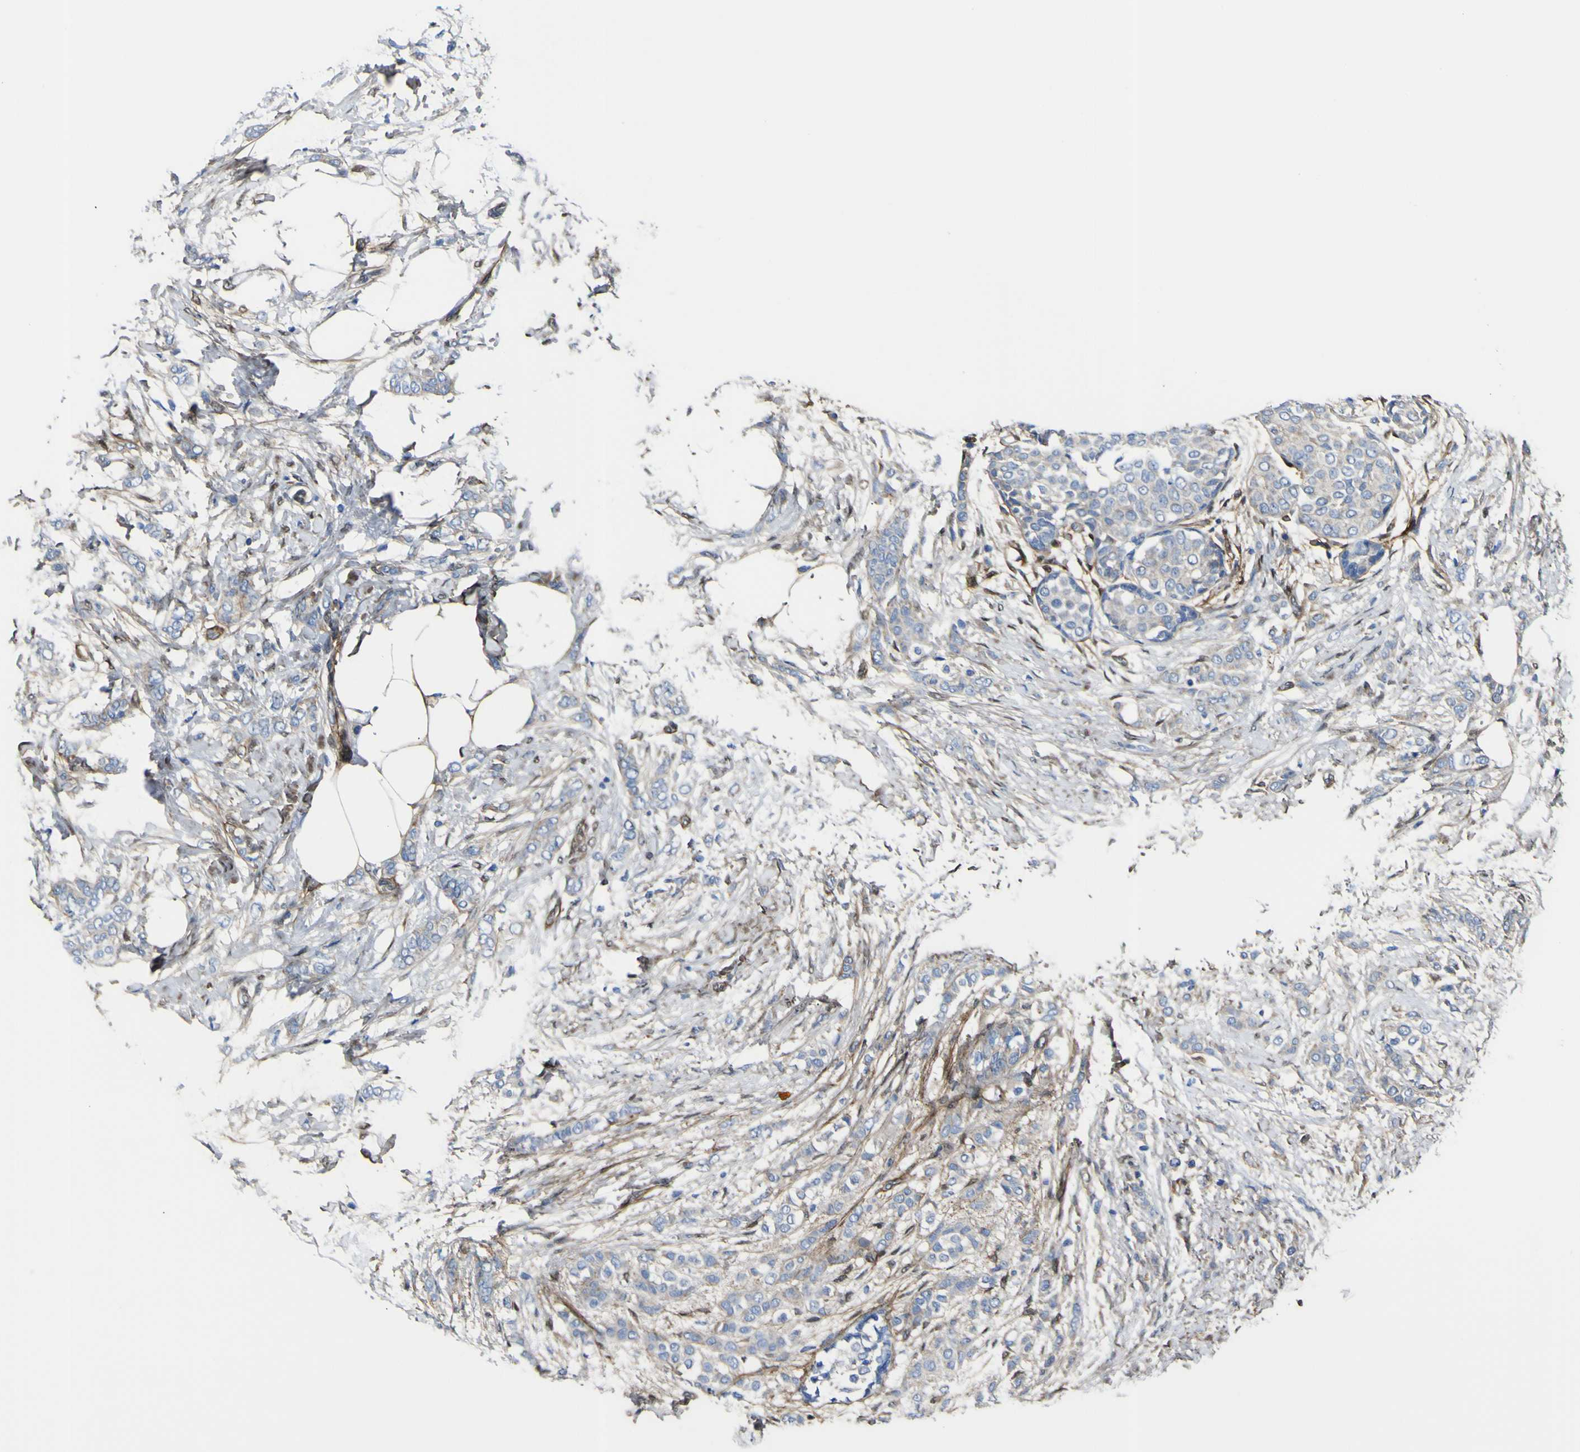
{"staining": {"intensity": "negative", "quantity": "none", "location": "none"}, "tissue": "breast cancer", "cell_type": "Tumor cells", "image_type": "cancer", "snomed": [{"axis": "morphology", "description": "Lobular carcinoma, in situ"}, {"axis": "morphology", "description": "Lobular carcinoma"}, {"axis": "topography", "description": "Breast"}], "caption": "High power microscopy histopathology image of an immunohistochemistry photomicrograph of breast cancer, revealing no significant expression in tumor cells.", "gene": "LRRN1", "patient": {"sex": "female", "age": 41}}